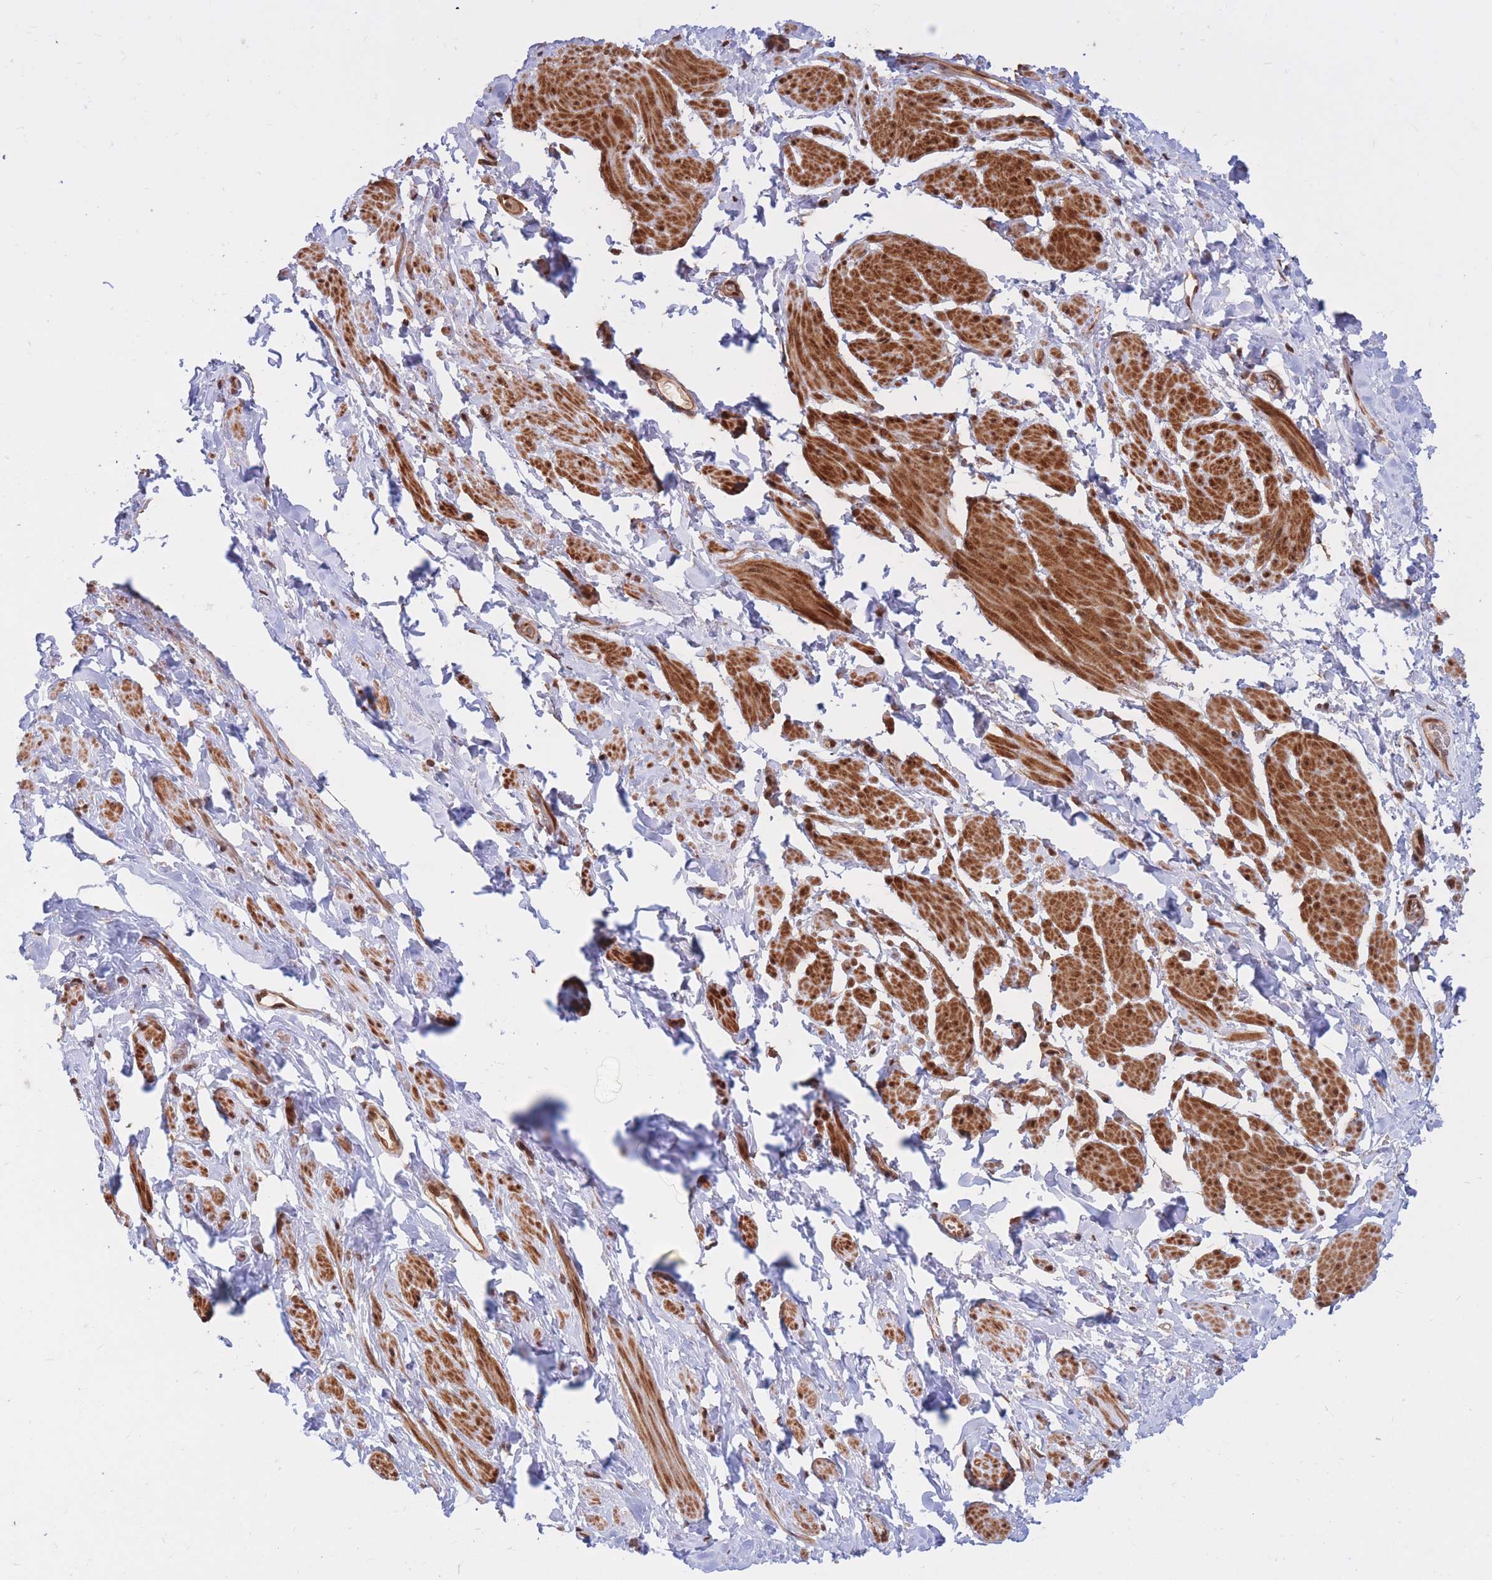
{"staining": {"intensity": "strong", "quantity": ">75%", "location": "cytoplasmic/membranous,nuclear"}, "tissue": "smooth muscle", "cell_type": "Smooth muscle cells", "image_type": "normal", "snomed": [{"axis": "morphology", "description": "Normal tissue, NOS"}, {"axis": "topography", "description": "Smooth muscle"}, {"axis": "topography", "description": "Peripheral nerve tissue"}], "caption": "DAB immunohistochemical staining of unremarkable human smooth muscle reveals strong cytoplasmic/membranous,nuclear protein expression in approximately >75% of smooth muscle cells.", "gene": "SRA1", "patient": {"sex": "male", "age": 69}}